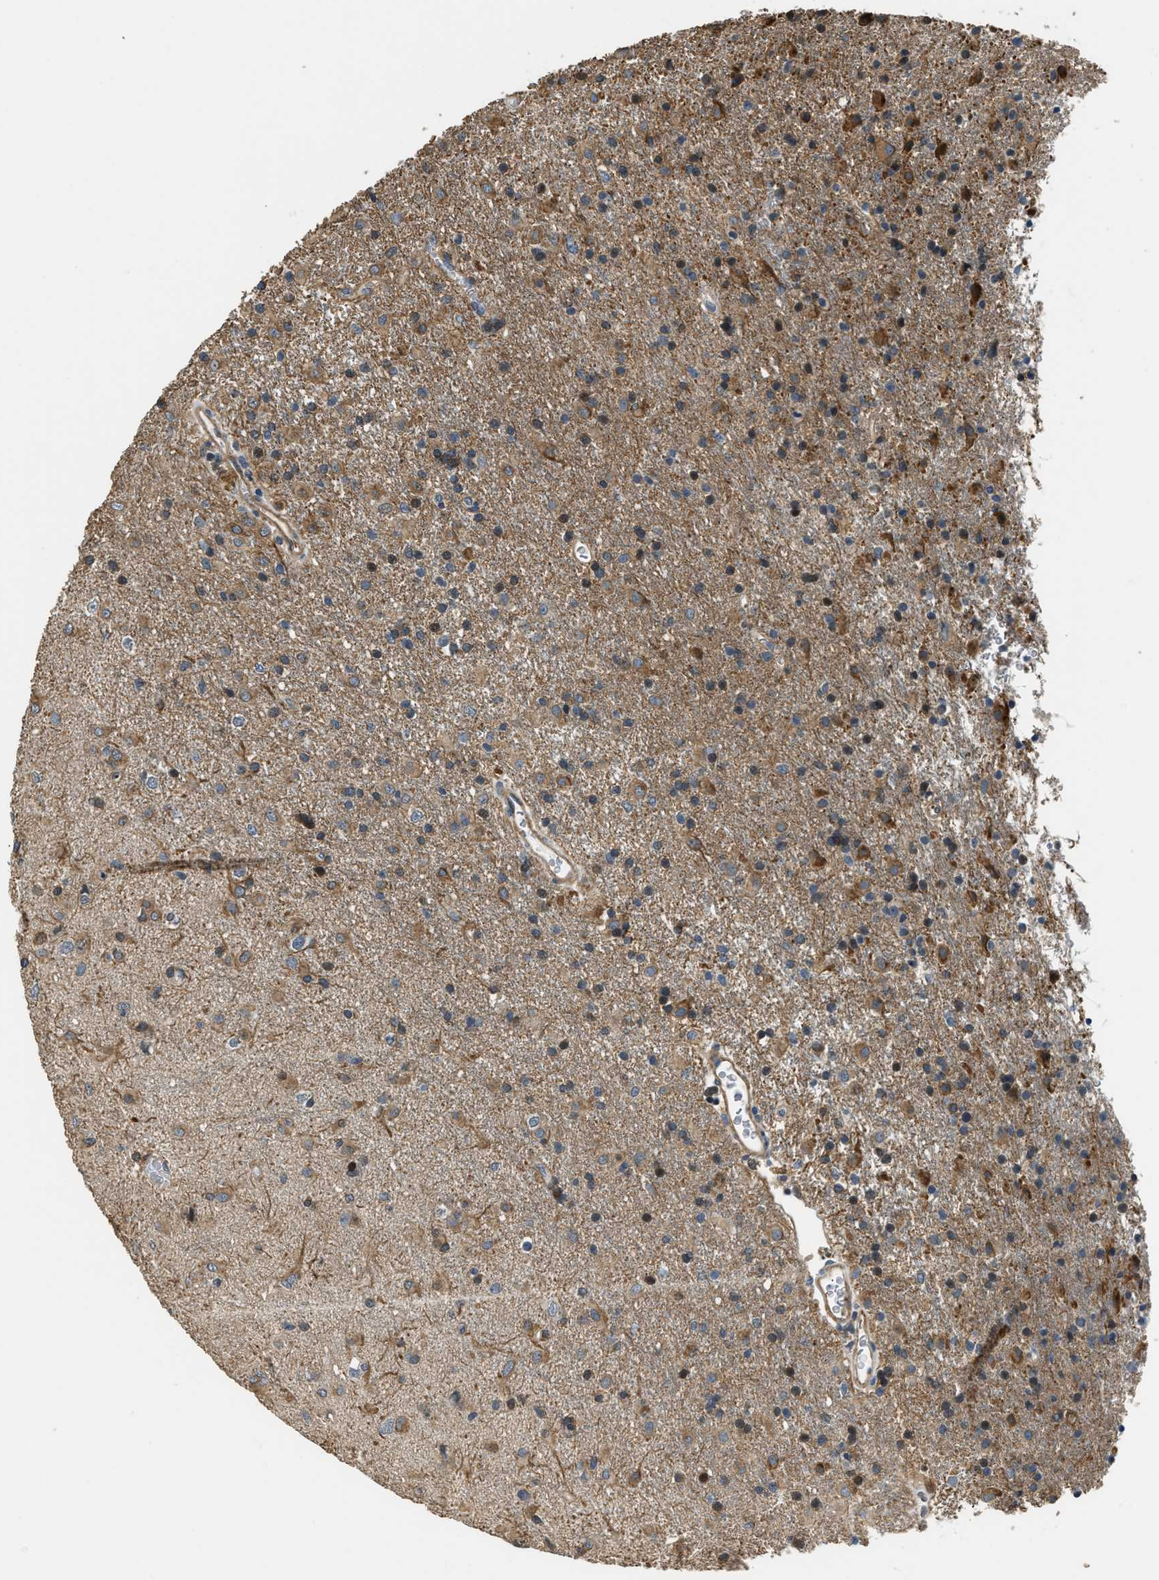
{"staining": {"intensity": "moderate", "quantity": ">75%", "location": "cytoplasmic/membranous"}, "tissue": "glioma", "cell_type": "Tumor cells", "image_type": "cancer", "snomed": [{"axis": "morphology", "description": "Glioma, malignant, Low grade"}, {"axis": "topography", "description": "Brain"}], "caption": "A micrograph of human glioma stained for a protein exhibits moderate cytoplasmic/membranous brown staining in tumor cells. (DAB = brown stain, brightfield microscopy at high magnification).", "gene": "ALOX12", "patient": {"sex": "male", "age": 65}}